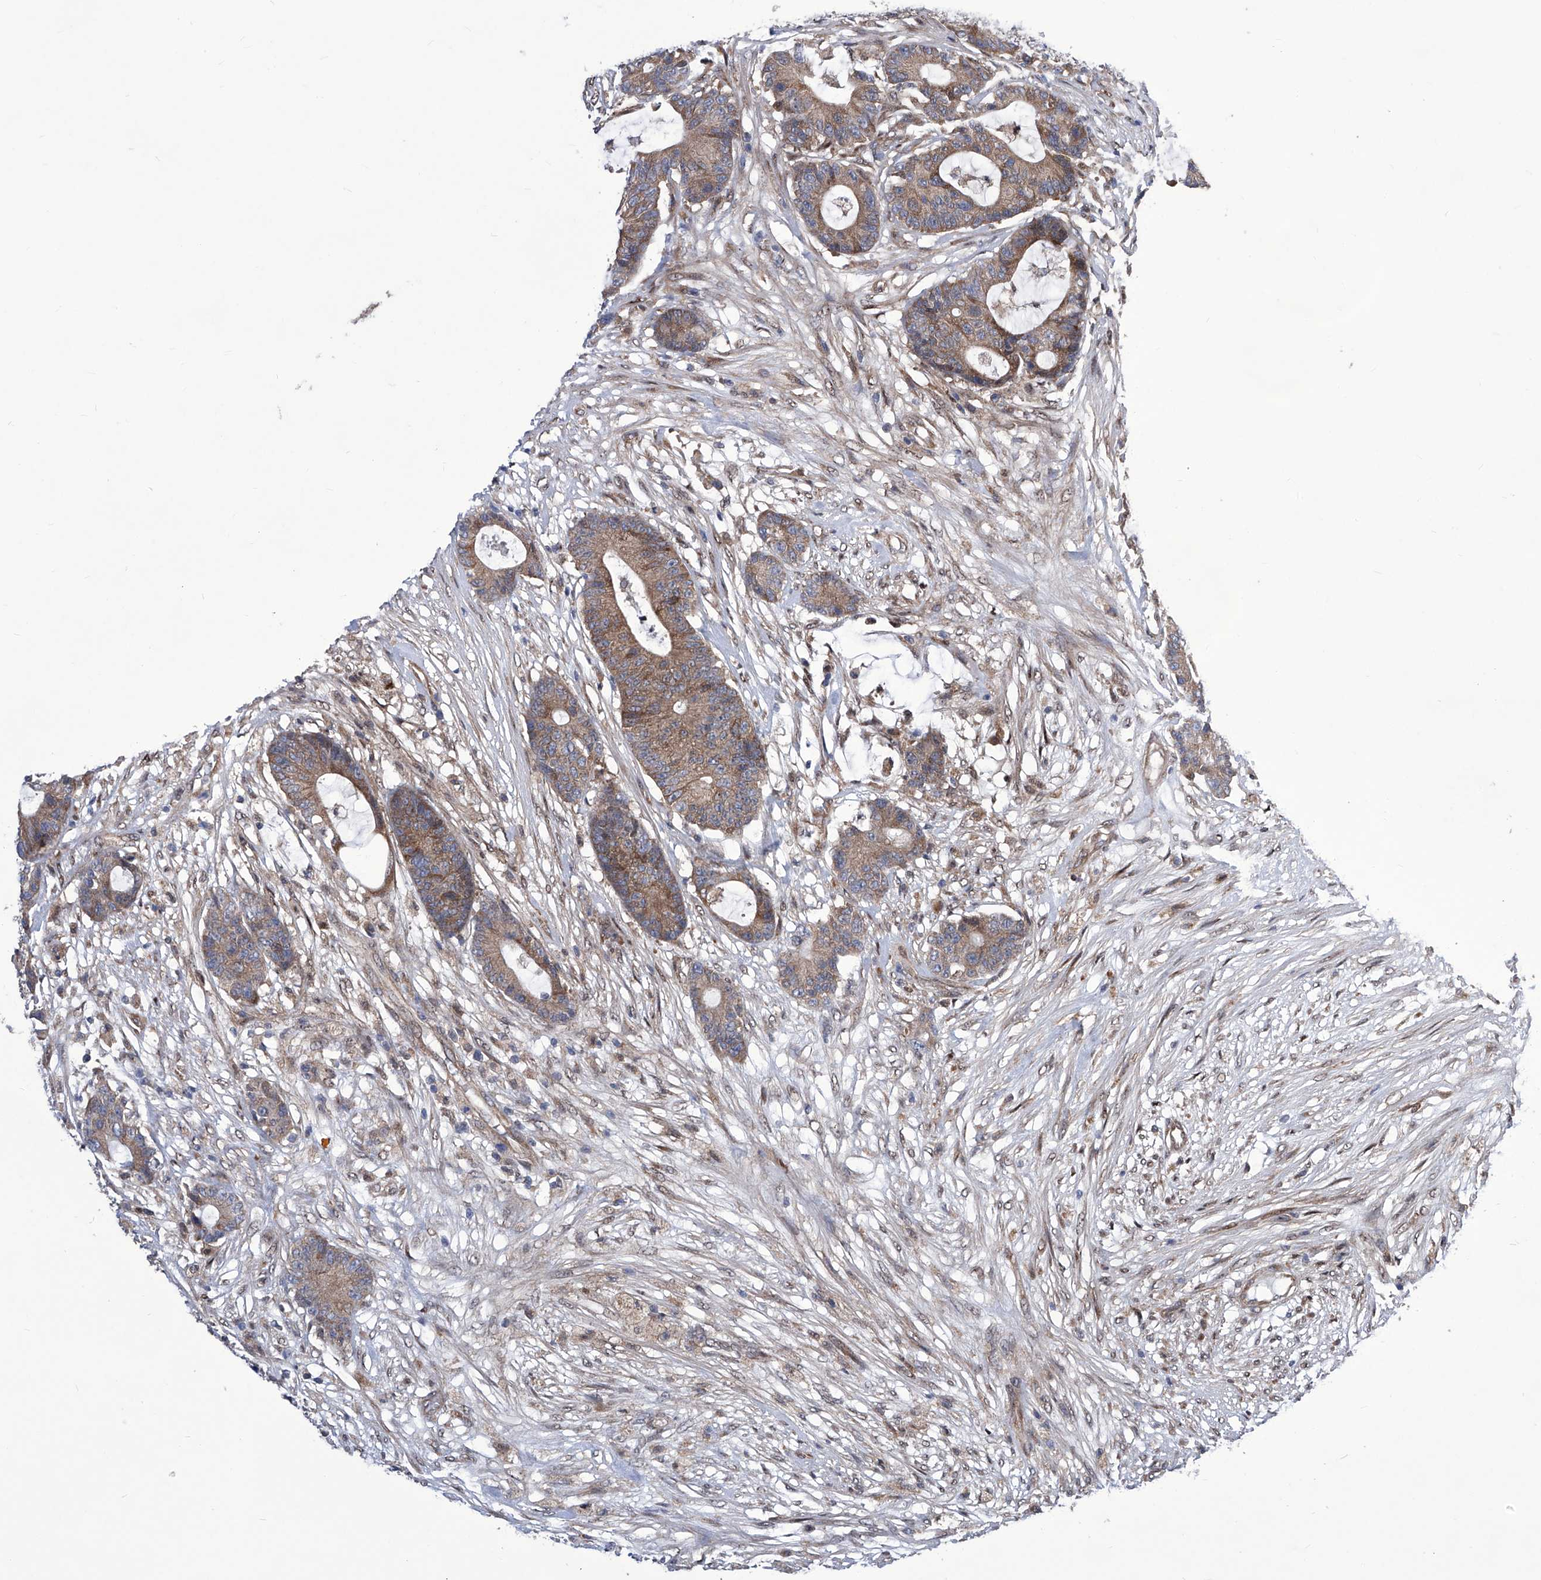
{"staining": {"intensity": "moderate", "quantity": ">75%", "location": "cytoplasmic/membranous"}, "tissue": "colorectal cancer", "cell_type": "Tumor cells", "image_type": "cancer", "snomed": [{"axis": "morphology", "description": "Adenocarcinoma, NOS"}, {"axis": "topography", "description": "Colon"}], "caption": "Immunohistochemistry (IHC) staining of colorectal cancer, which exhibits medium levels of moderate cytoplasmic/membranous expression in about >75% of tumor cells indicating moderate cytoplasmic/membranous protein staining. The staining was performed using DAB (brown) for protein detection and nuclei were counterstained in hematoxylin (blue).", "gene": "KTI12", "patient": {"sex": "female", "age": 84}}